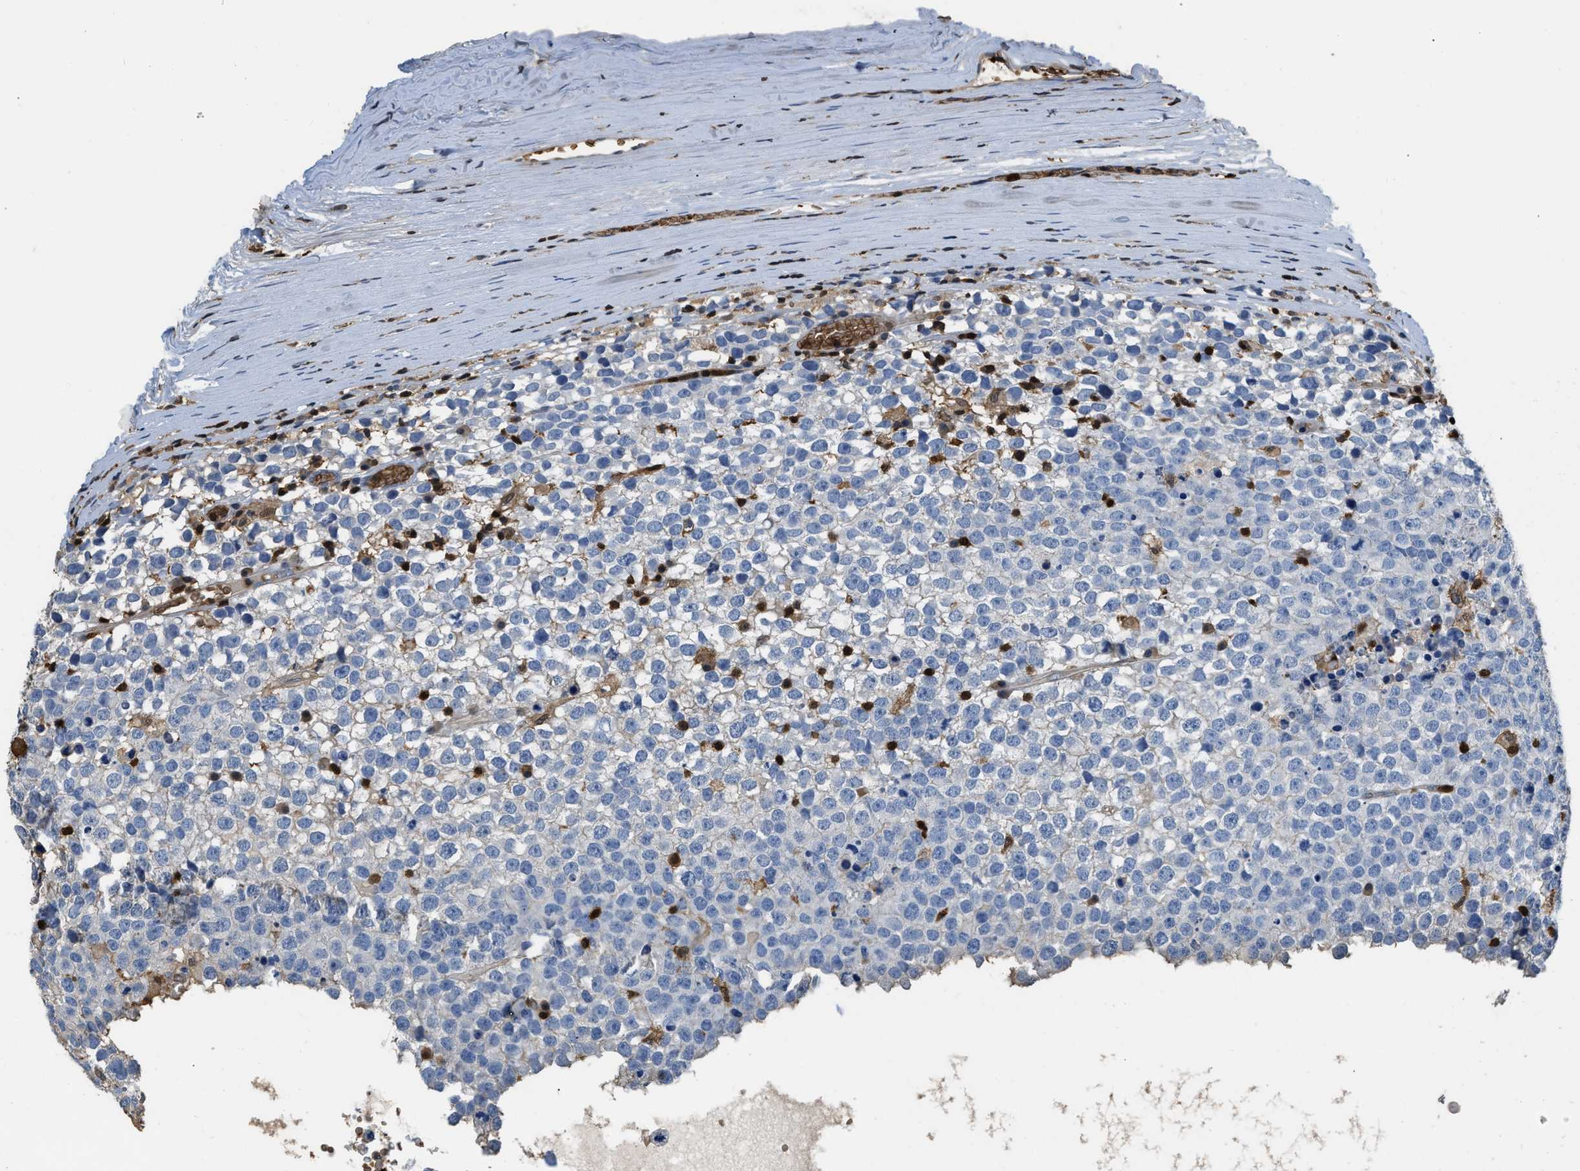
{"staining": {"intensity": "negative", "quantity": "none", "location": "none"}, "tissue": "testis cancer", "cell_type": "Tumor cells", "image_type": "cancer", "snomed": [{"axis": "morphology", "description": "Seminoma, NOS"}, {"axis": "topography", "description": "Testis"}], "caption": "Seminoma (testis) was stained to show a protein in brown. There is no significant positivity in tumor cells. (DAB (3,3'-diaminobenzidine) immunohistochemistry visualized using brightfield microscopy, high magnification).", "gene": "ARHGDIB", "patient": {"sex": "male", "age": 65}}